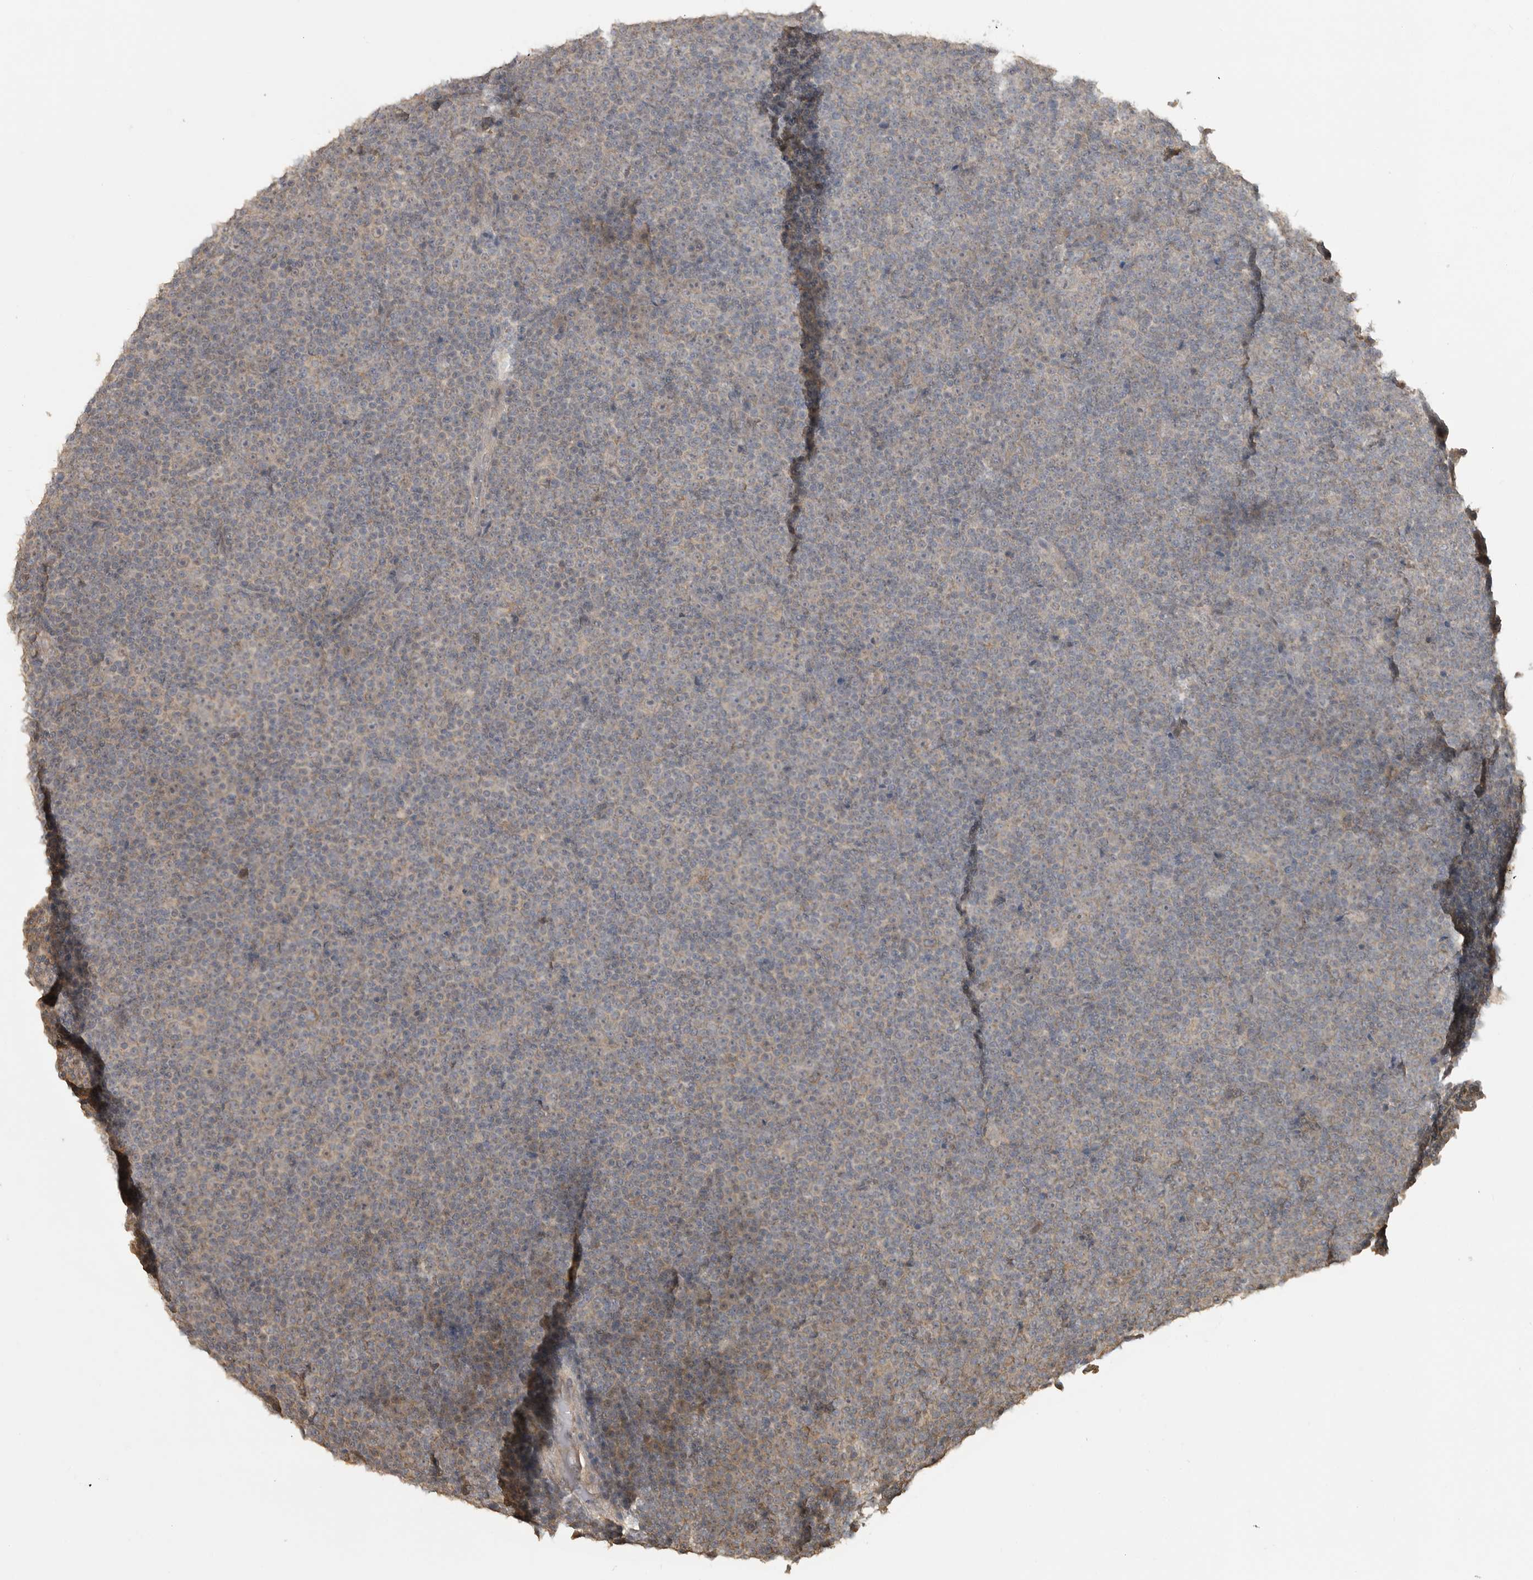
{"staining": {"intensity": "weak", "quantity": "<25%", "location": "cytoplasmic/membranous"}, "tissue": "lymphoma", "cell_type": "Tumor cells", "image_type": "cancer", "snomed": [{"axis": "morphology", "description": "Malignant lymphoma, non-Hodgkin's type, Low grade"}, {"axis": "topography", "description": "Lymph node"}], "caption": "Malignant lymphoma, non-Hodgkin's type (low-grade) was stained to show a protein in brown. There is no significant positivity in tumor cells.", "gene": "LLGL1", "patient": {"sex": "female", "age": 67}}